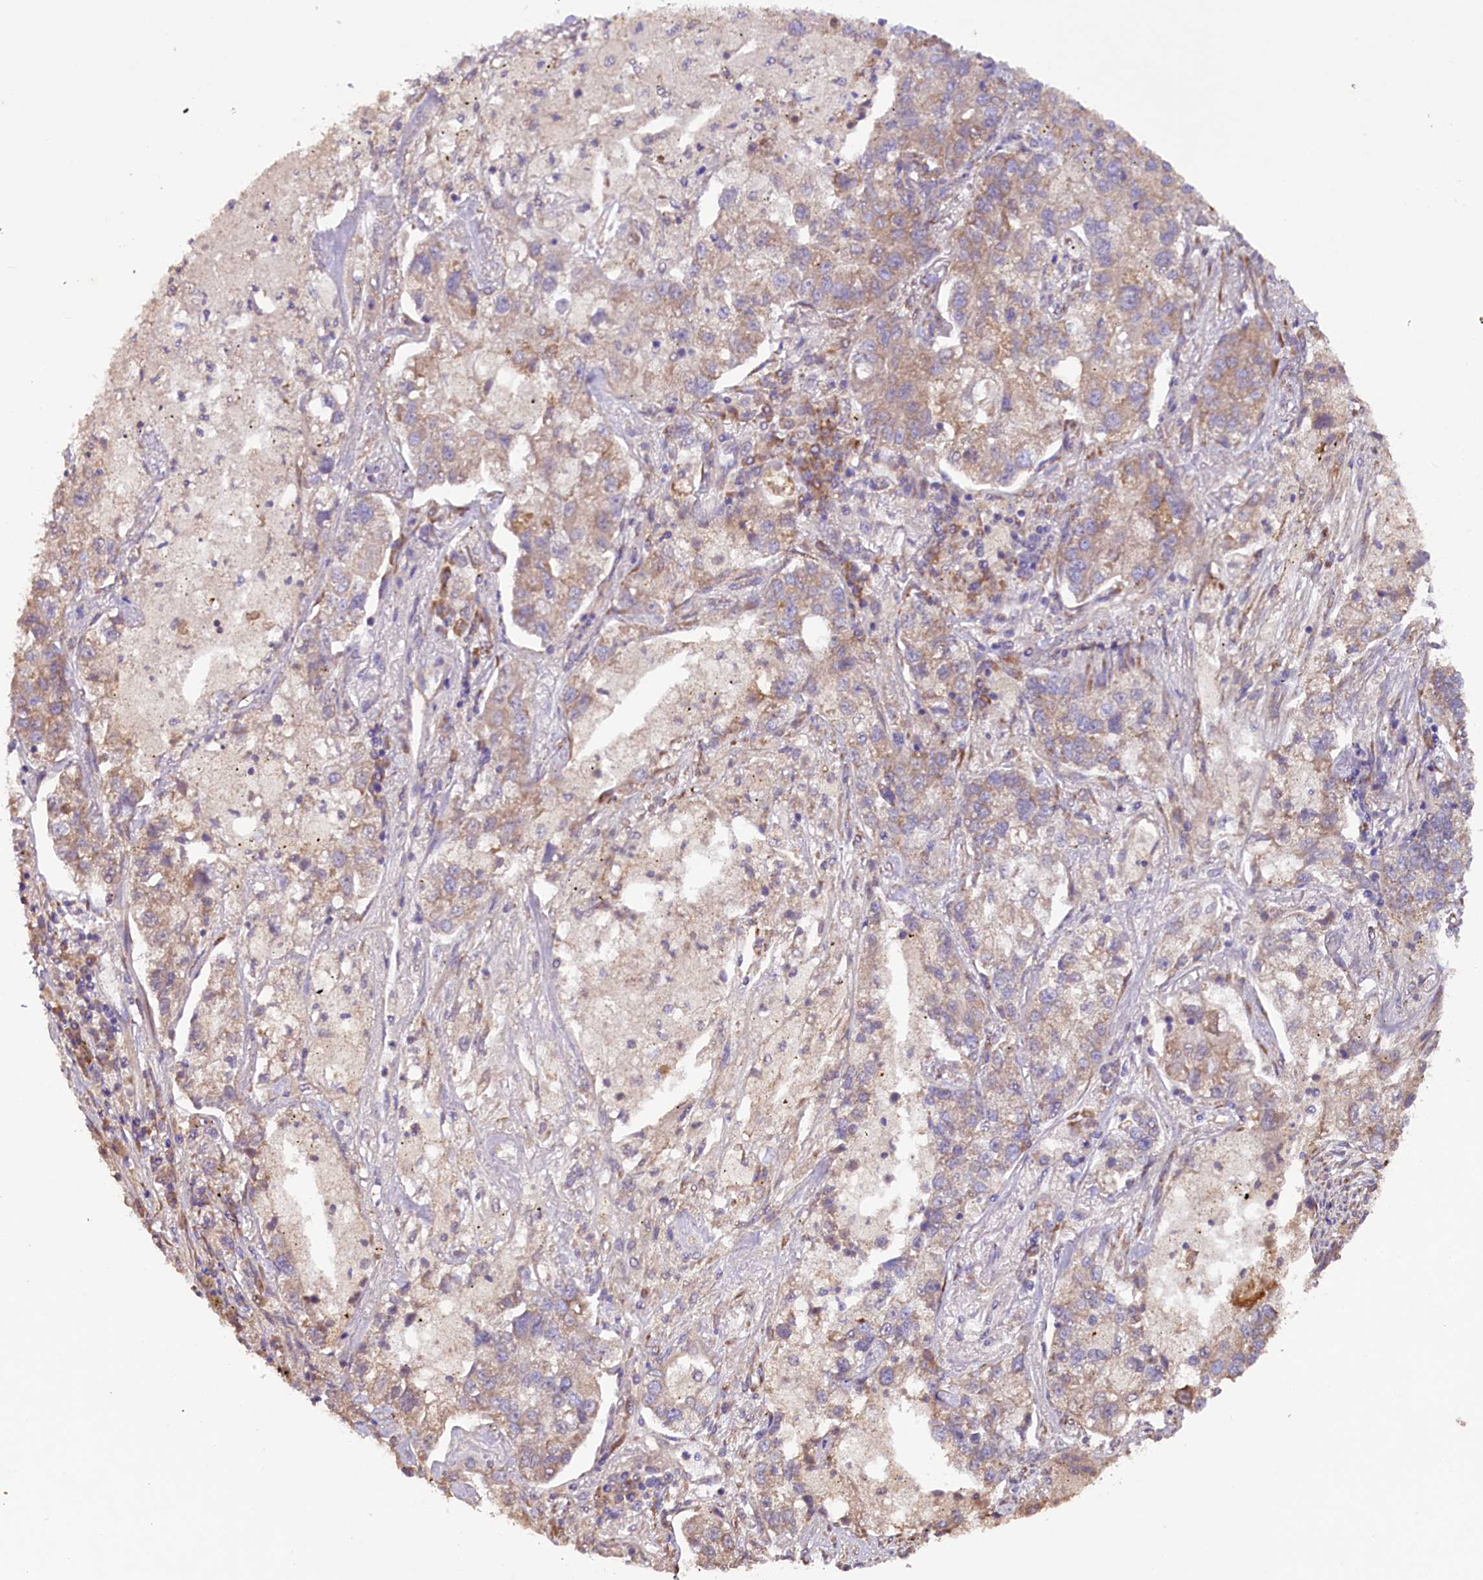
{"staining": {"intensity": "moderate", "quantity": ">75%", "location": "cytoplasmic/membranous"}, "tissue": "lung cancer", "cell_type": "Tumor cells", "image_type": "cancer", "snomed": [{"axis": "morphology", "description": "Adenocarcinoma, NOS"}, {"axis": "topography", "description": "Lung"}], "caption": "Immunohistochemistry (IHC) (DAB) staining of human adenocarcinoma (lung) reveals moderate cytoplasmic/membranous protein positivity in about >75% of tumor cells.", "gene": "SSC5D", "patient": {"sex": "male", "age": 49}}